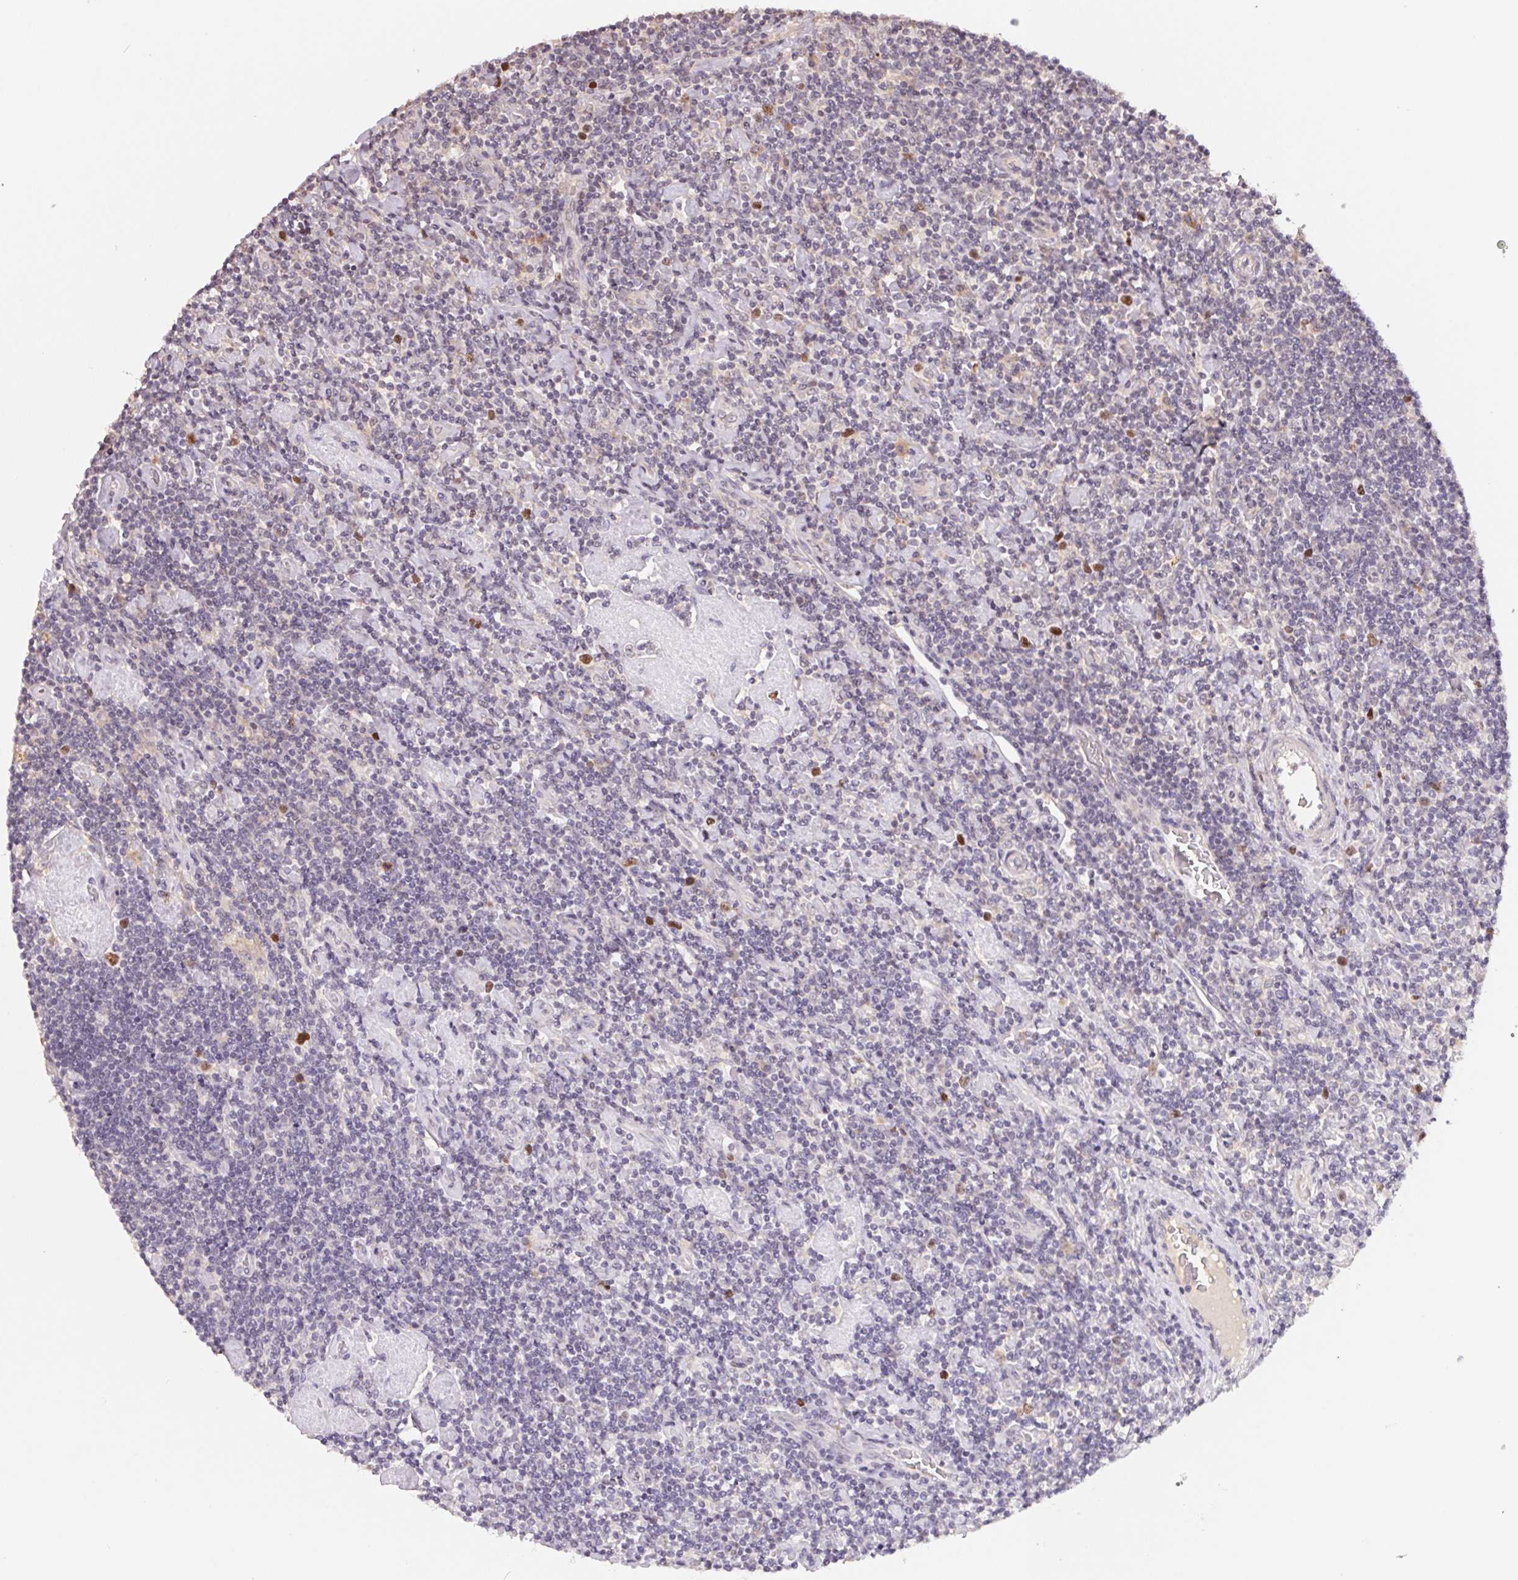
{"staining": {"intensity": "negative", "quantity": "none", "location": "none"}, "tissue": "lymphoma", "cell_type": "Tumor cells", "image_type": "cancer", "snomed": [{"axis": "morphology", "description": "Hodgkin's disease, NOS"}, {"axis": "topography", "description": "Lymph node"}], "caption": "Image shows no significant protein staining in tumor cells of lymphoma.", "gene": "KIFC1", "patient": {"sex": "male", "age": 40}}